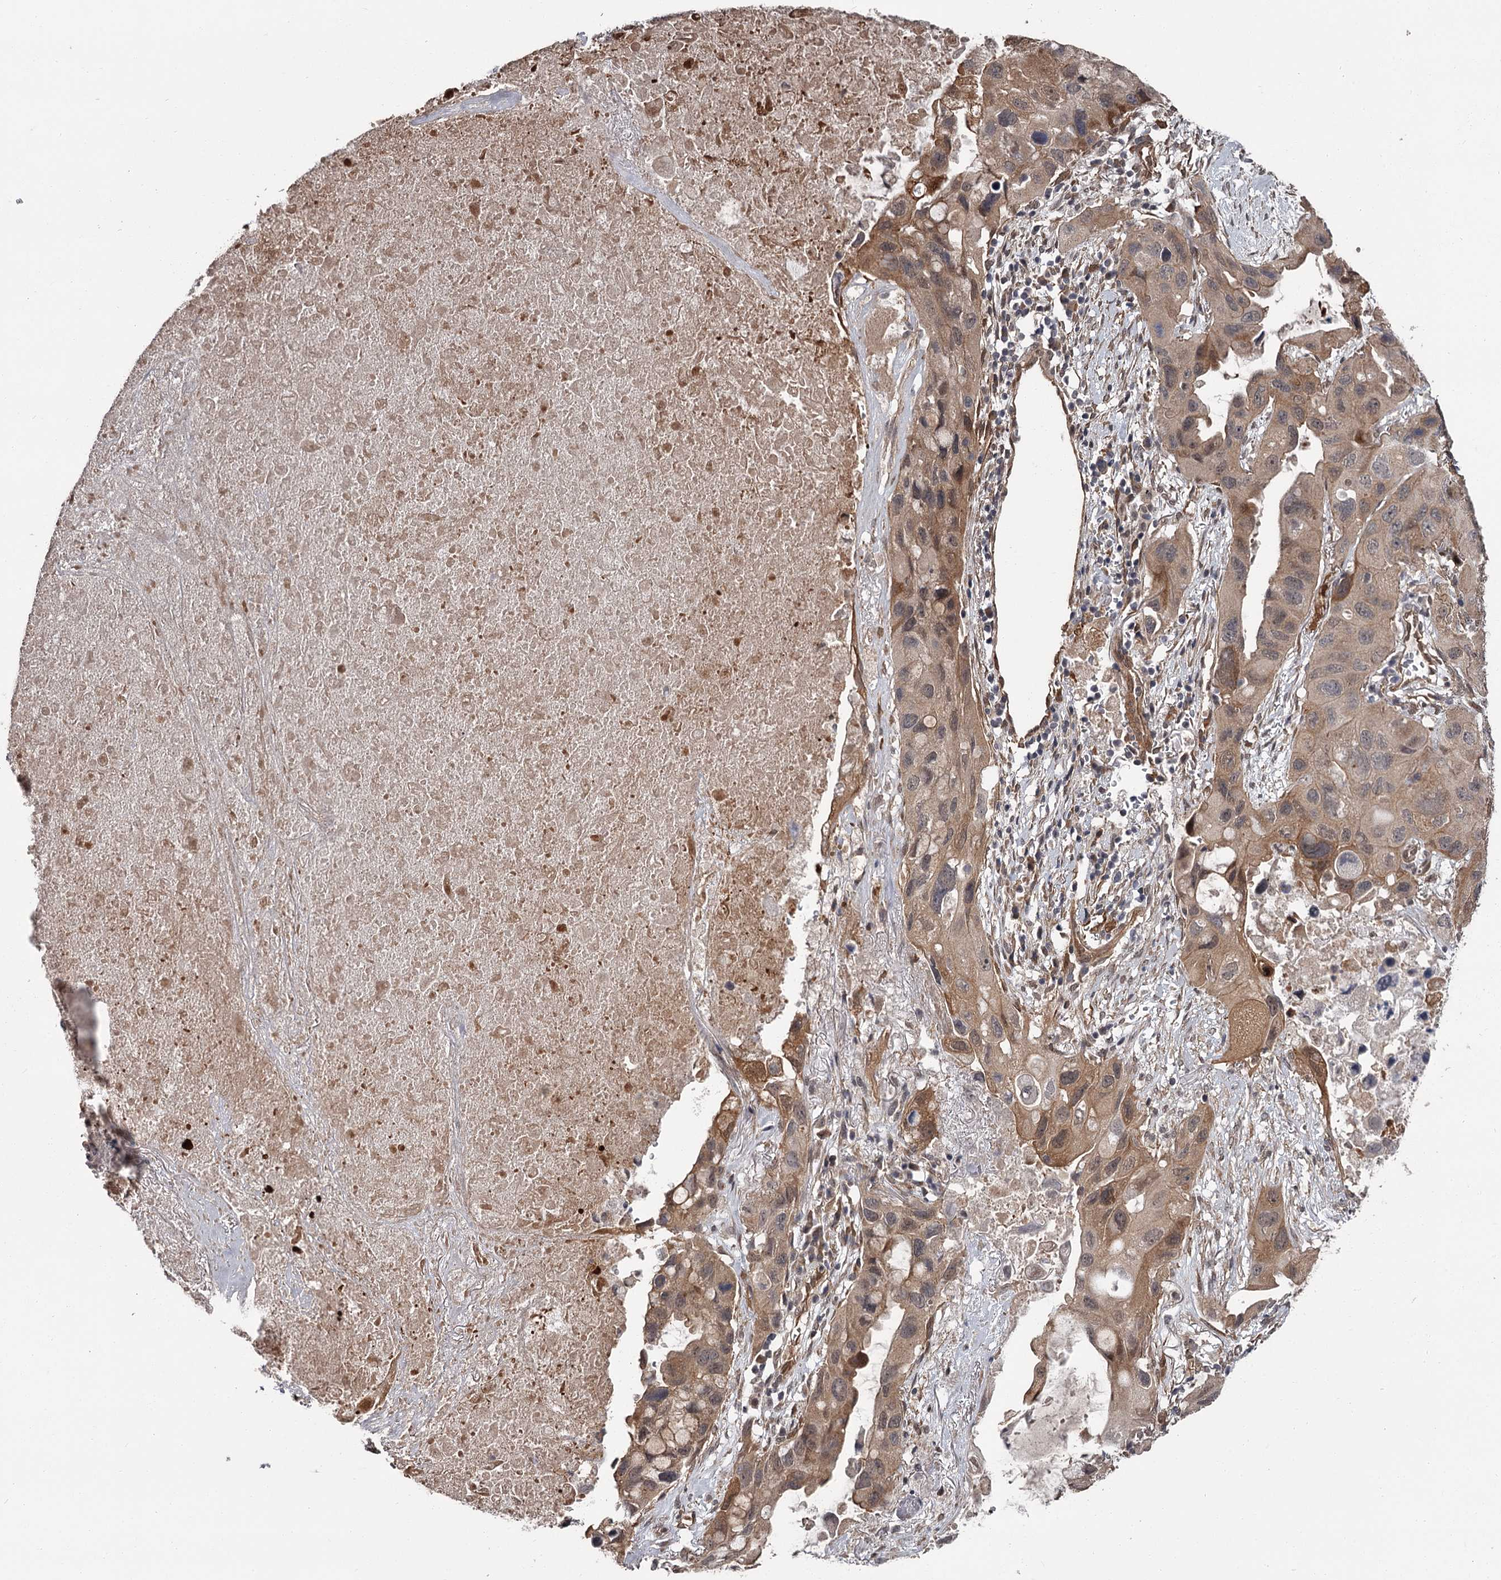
{"staining": {"intensity": "moderate", "quantity": ">75%", "location": "cytoplasmic/membranous"}, "tissue": "lung cancer", "cell_type": "Tumor cells", "image_type": "cancer", "snomed": [{"axis": "morphology", "description": "Squamous cell carcinoma, NOS"}, {"axis": "topography", "description": "Lung"}], "caption": "Lung cancer tissue displays moderate cytoplasmic/membranous expression in approximately >75% of tumor cells (IHC, brightfield microscopy, high magnification).", "gene": "CDC42EP2", "patient": {"sex": "female", "age": 73}}